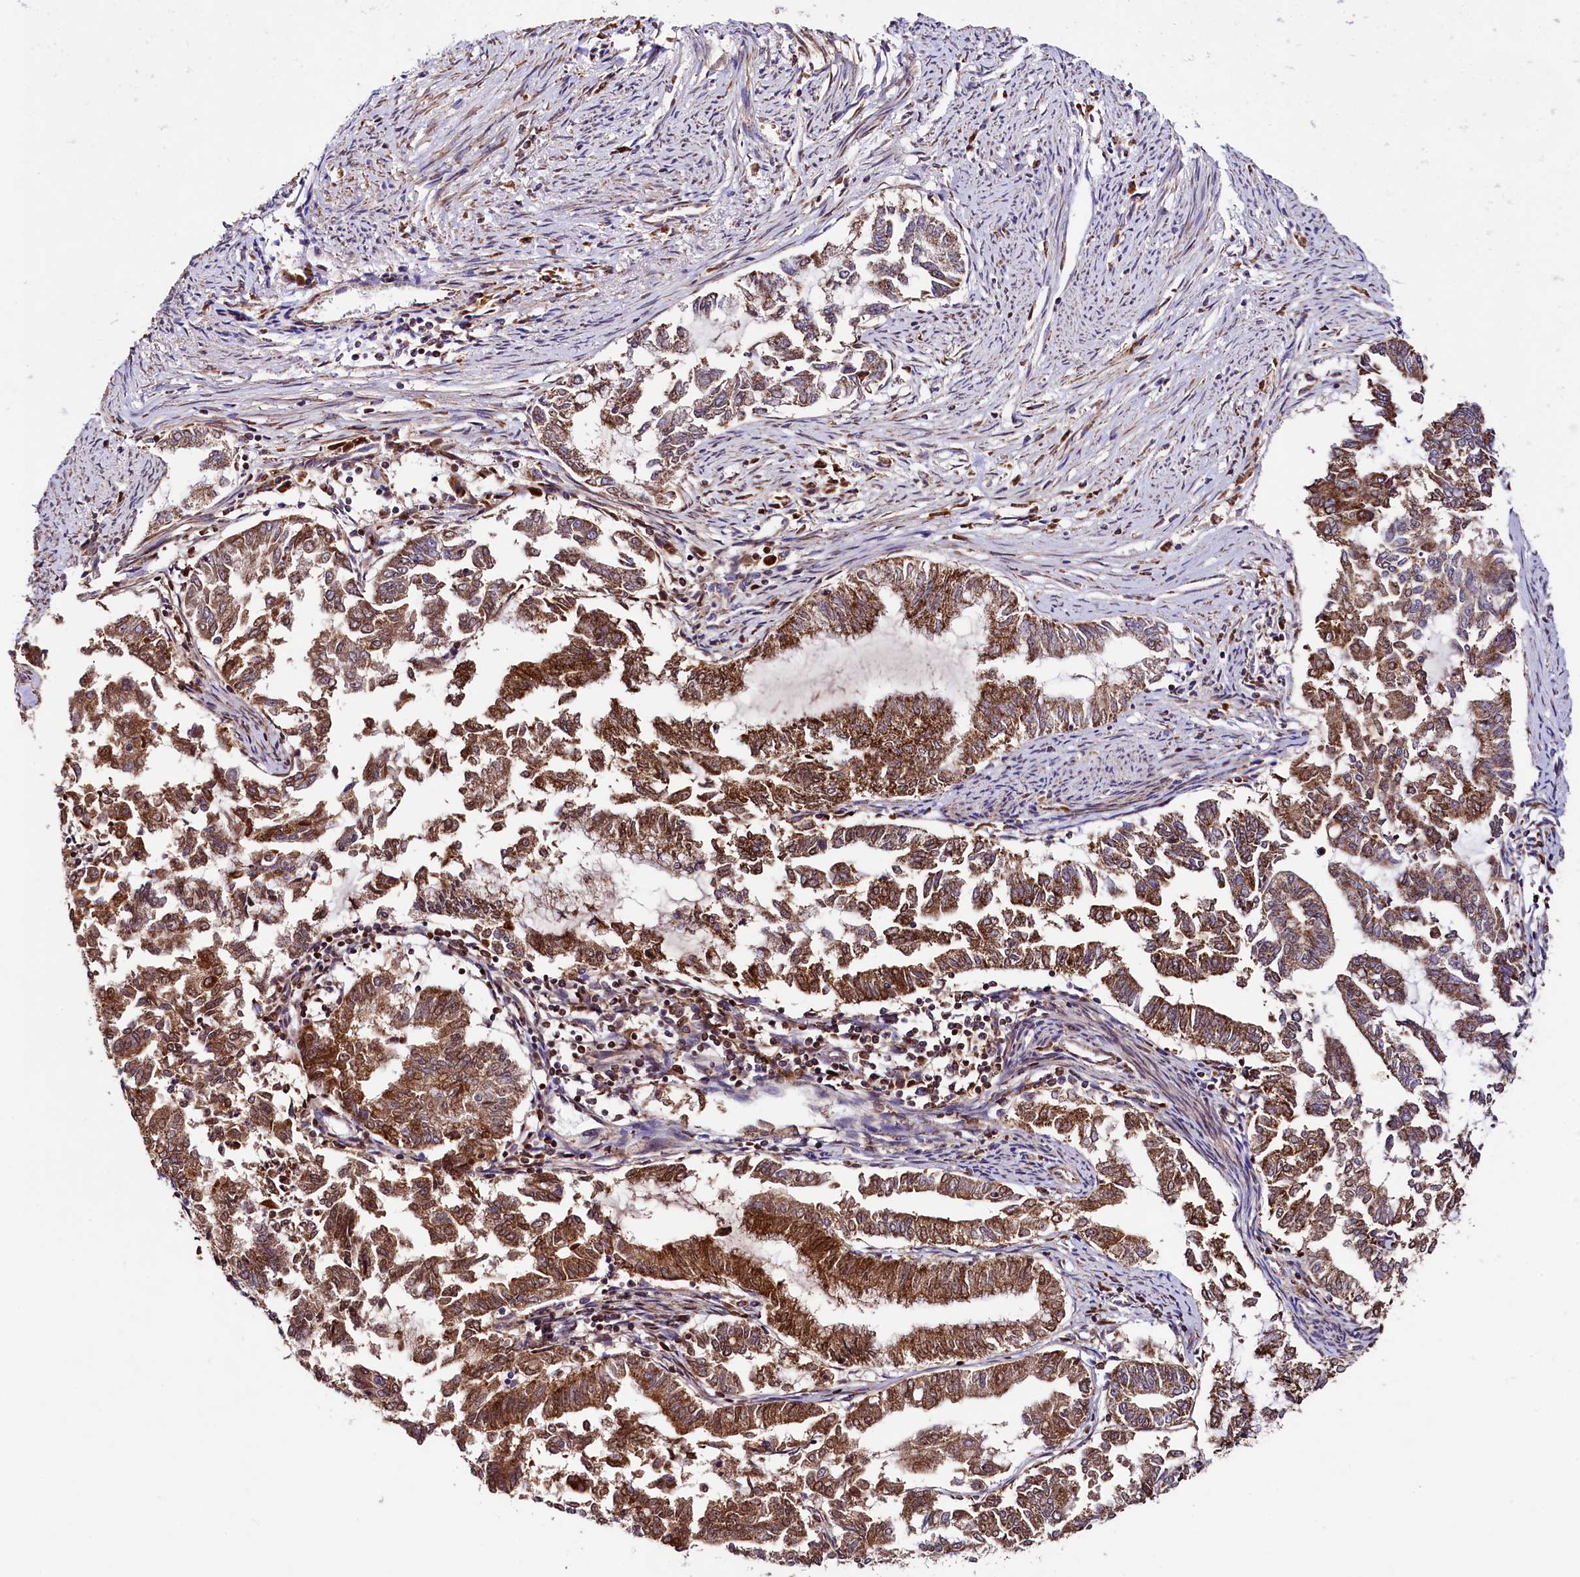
{"staining": {"intensity": "strong", "quantity": ">75%", "location": "cytoplasmic/membranous"}, "tissue": "endometrial cancer", "cell_type": "Tumor cells", "image_type": "cancer", "snomed": [{"axis": "morphology", "description": "Adenocarcinoma, NOS"}, {"axis": "topography", "description": "Endometrium"}], "caption": "Tumor cells reveal high levels of strong cytoplasmic/membranous expression in about >75% of cells in adenocarcinoma (endometrial).", "gene": "CLYBL", "patient": {"sex": "female", "age": 79}}